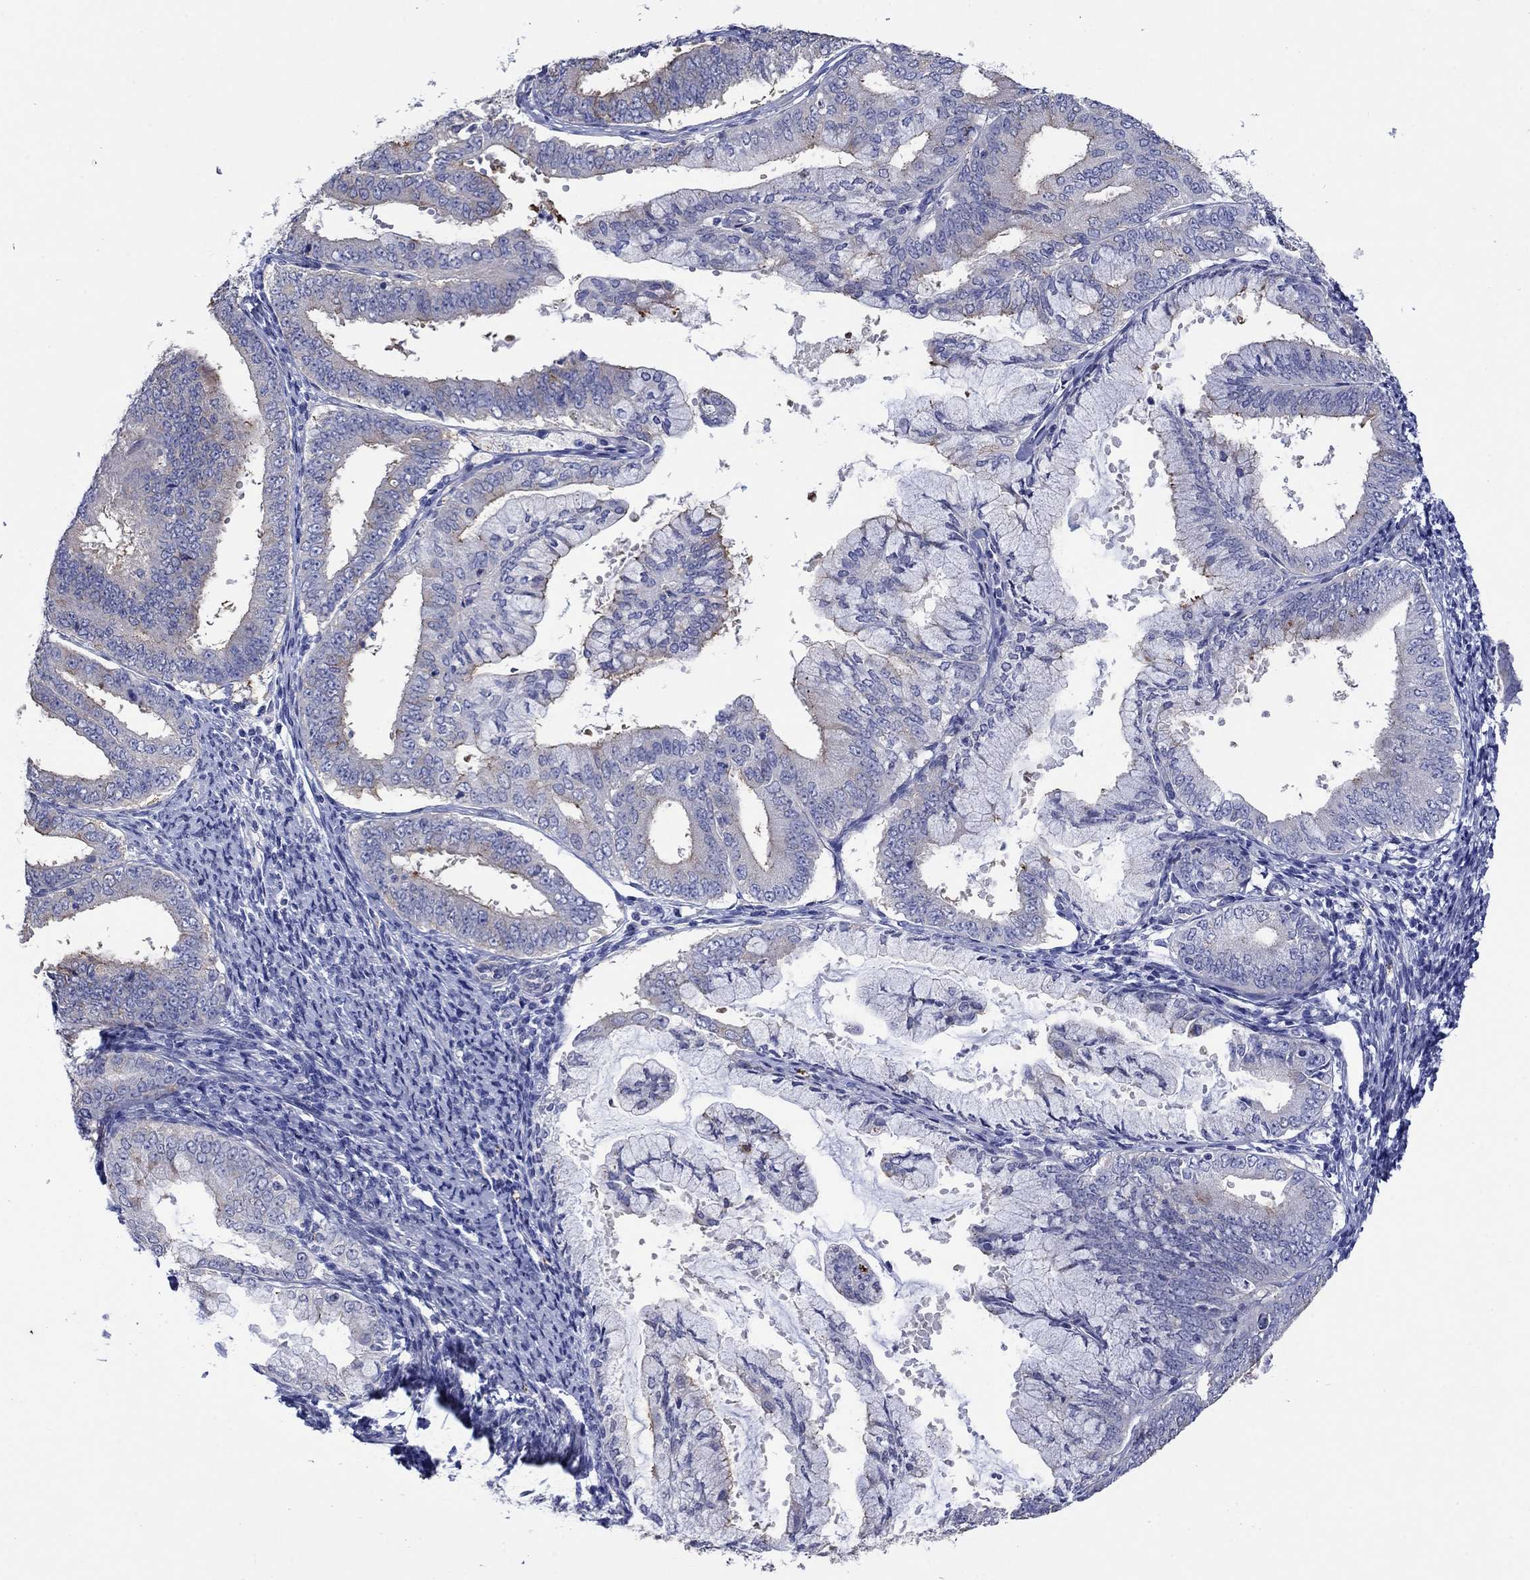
{"staining": {"intensity": "moderate", "quantity": "<25%", "location": "cytoplasmic/membranous"}, "tissue": "endometrial cancer", "cell_type": "Tumor cells", "image_type": "cancer", "snomed": [{"axis": "morphology", "description": "Adenocarcinoma, NOS"}, {"axis": "topography", "description": "Endometrium"}], "caption": "Immunohistochemistry (IHC) staining of endometrial cancer (adenocarcinoma), which exhibits low levels of moderate cytoplasmic/membranous staining in about <25% of tumor cells indicating moderate cytoplasmic/membranous protein expression. The staining was performed using DAB (brown) for protein detection and nuclei were counterstained in hematoxylin (blue).", "gene": "TPRN", "patient": {"sex": "female", "age": 63}}